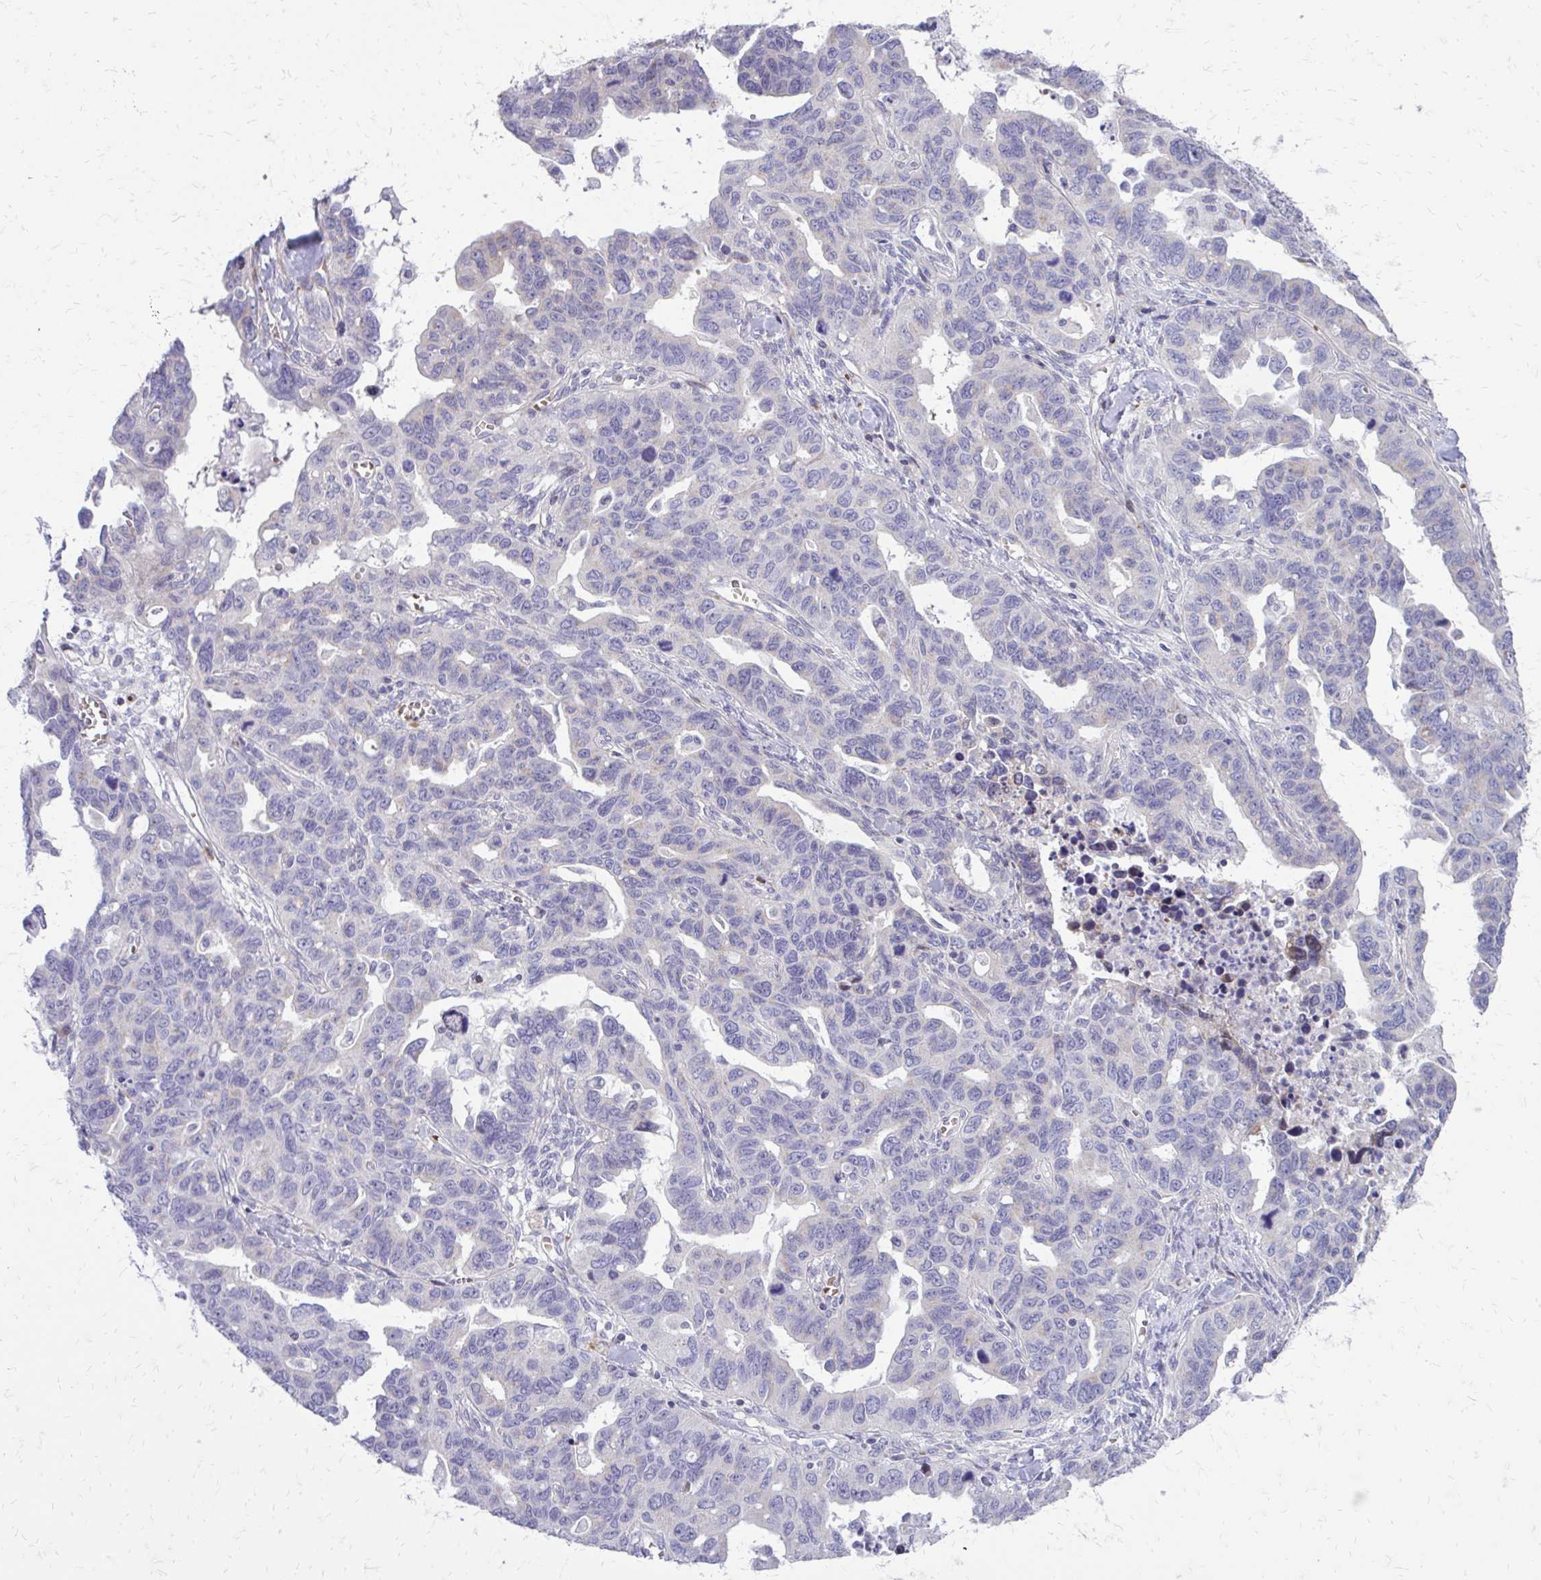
{"staining": {"intensity": "negative", "quantity": "none", "location": "none"}, "tissue": "ovarian cancer", "cell_type": "Tumor cells", "image_type": "cancer", "snomed": [{"axis": "morphology", "description": "Cystadenocarcinoma, serous, NOS"}, {"axis": "topography", "description": "Ovary"}], "caption": "An IHC photomicrograph of ovarian serous cystadenocarcinoma is shown. There is no staining in tumor cells of ovarian serous cystadenocarcinoma.", "gene": "FUNDC2", "patient": {"sex": "female", "age": 69}}